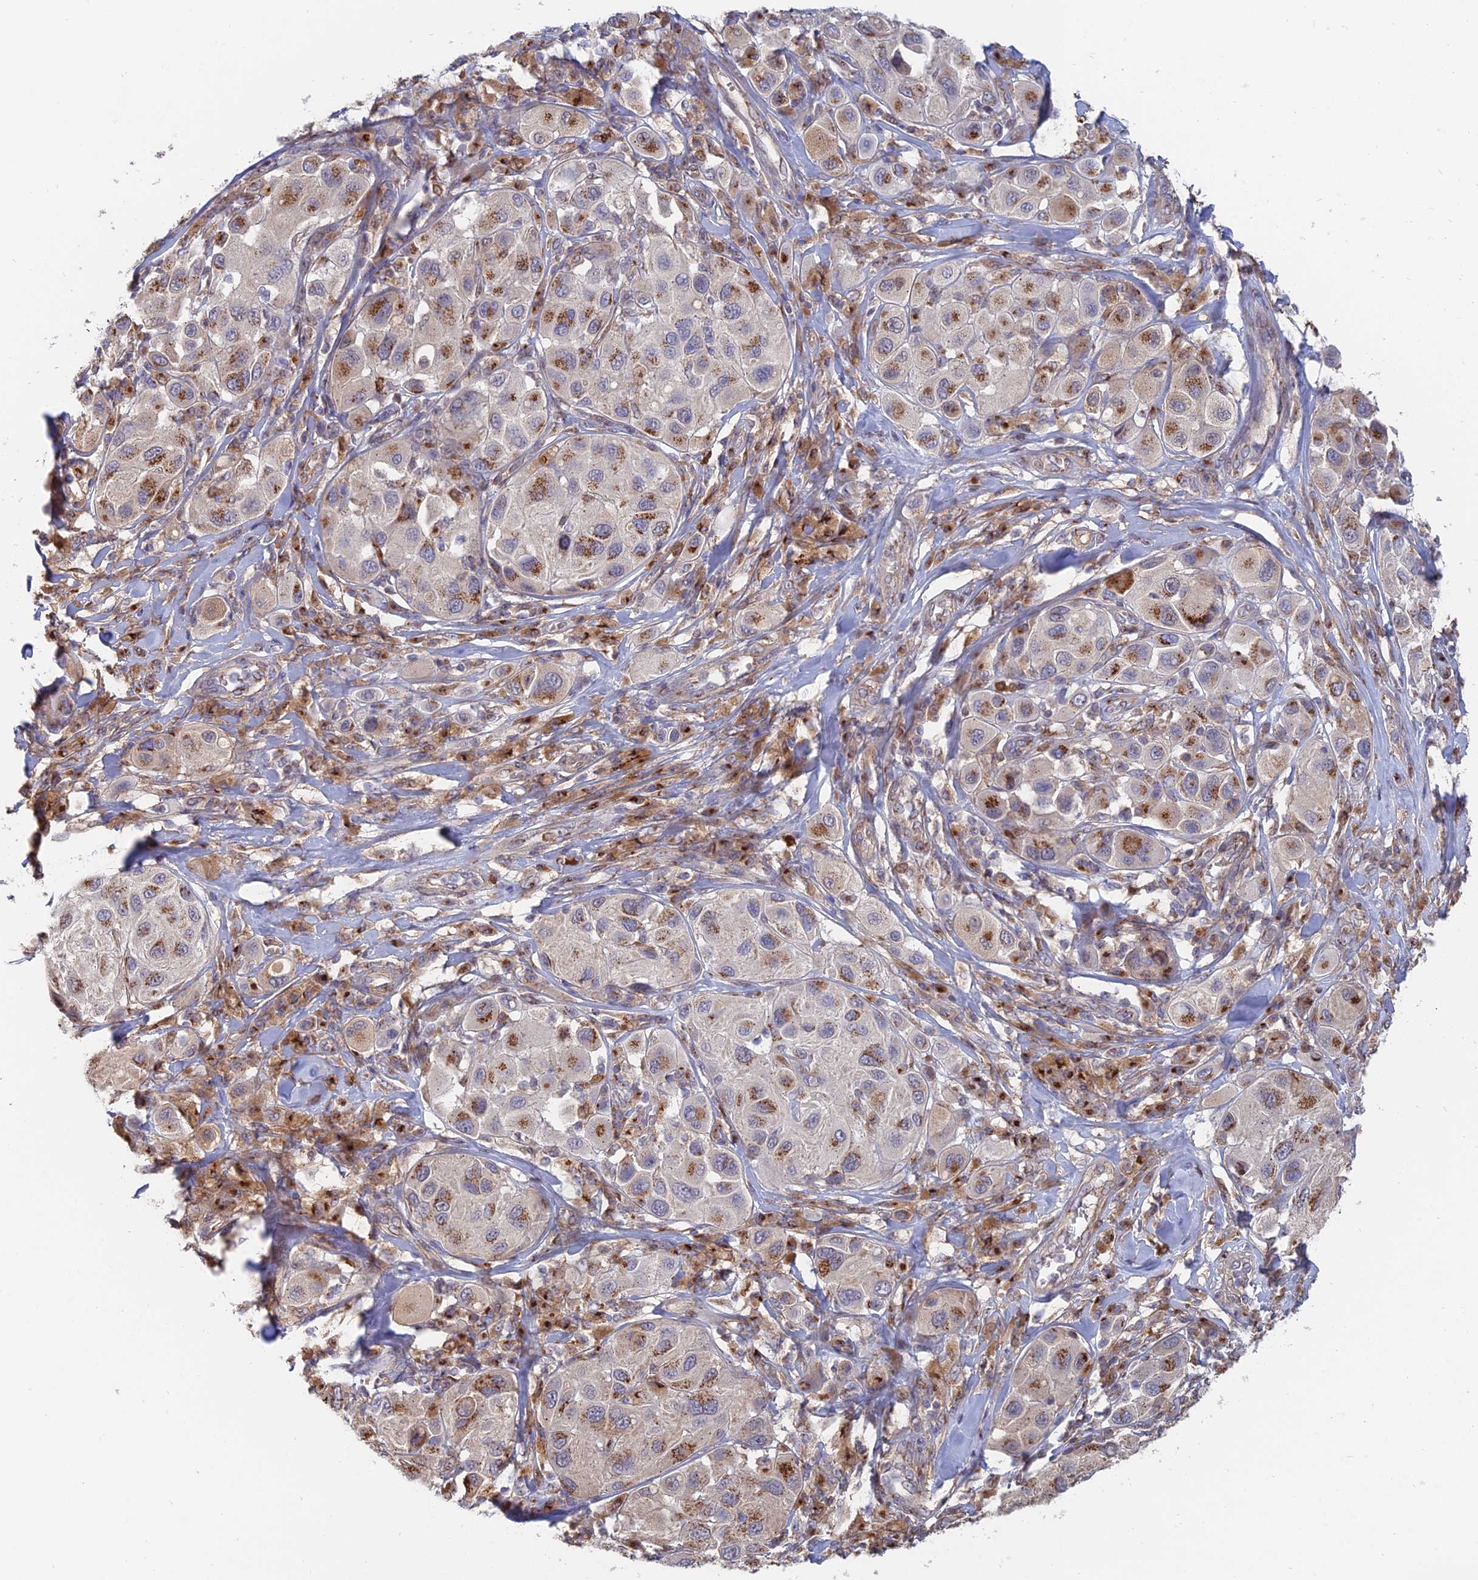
{"staining": {"intensity": "moderate", "quantity": ">75%", "location": "cytoplasmic/membranous"}, "tissue": "melanoma", "cell_type": "Tumor cells", "image_type": "cancer", "snomed": [{"axis": "morphology", "description": "Malignant melanoma, Metastatic site"}, {"axis": "topography", "description": "Skin"}], "caption": "The micrograph reveals staining of melanoma, revealing moderate cytoplasmic/membranous protein expression (brown color) within tumor cells.", "gene": "HS2ST1", "patient": {"sex": "male", "age": 41}}